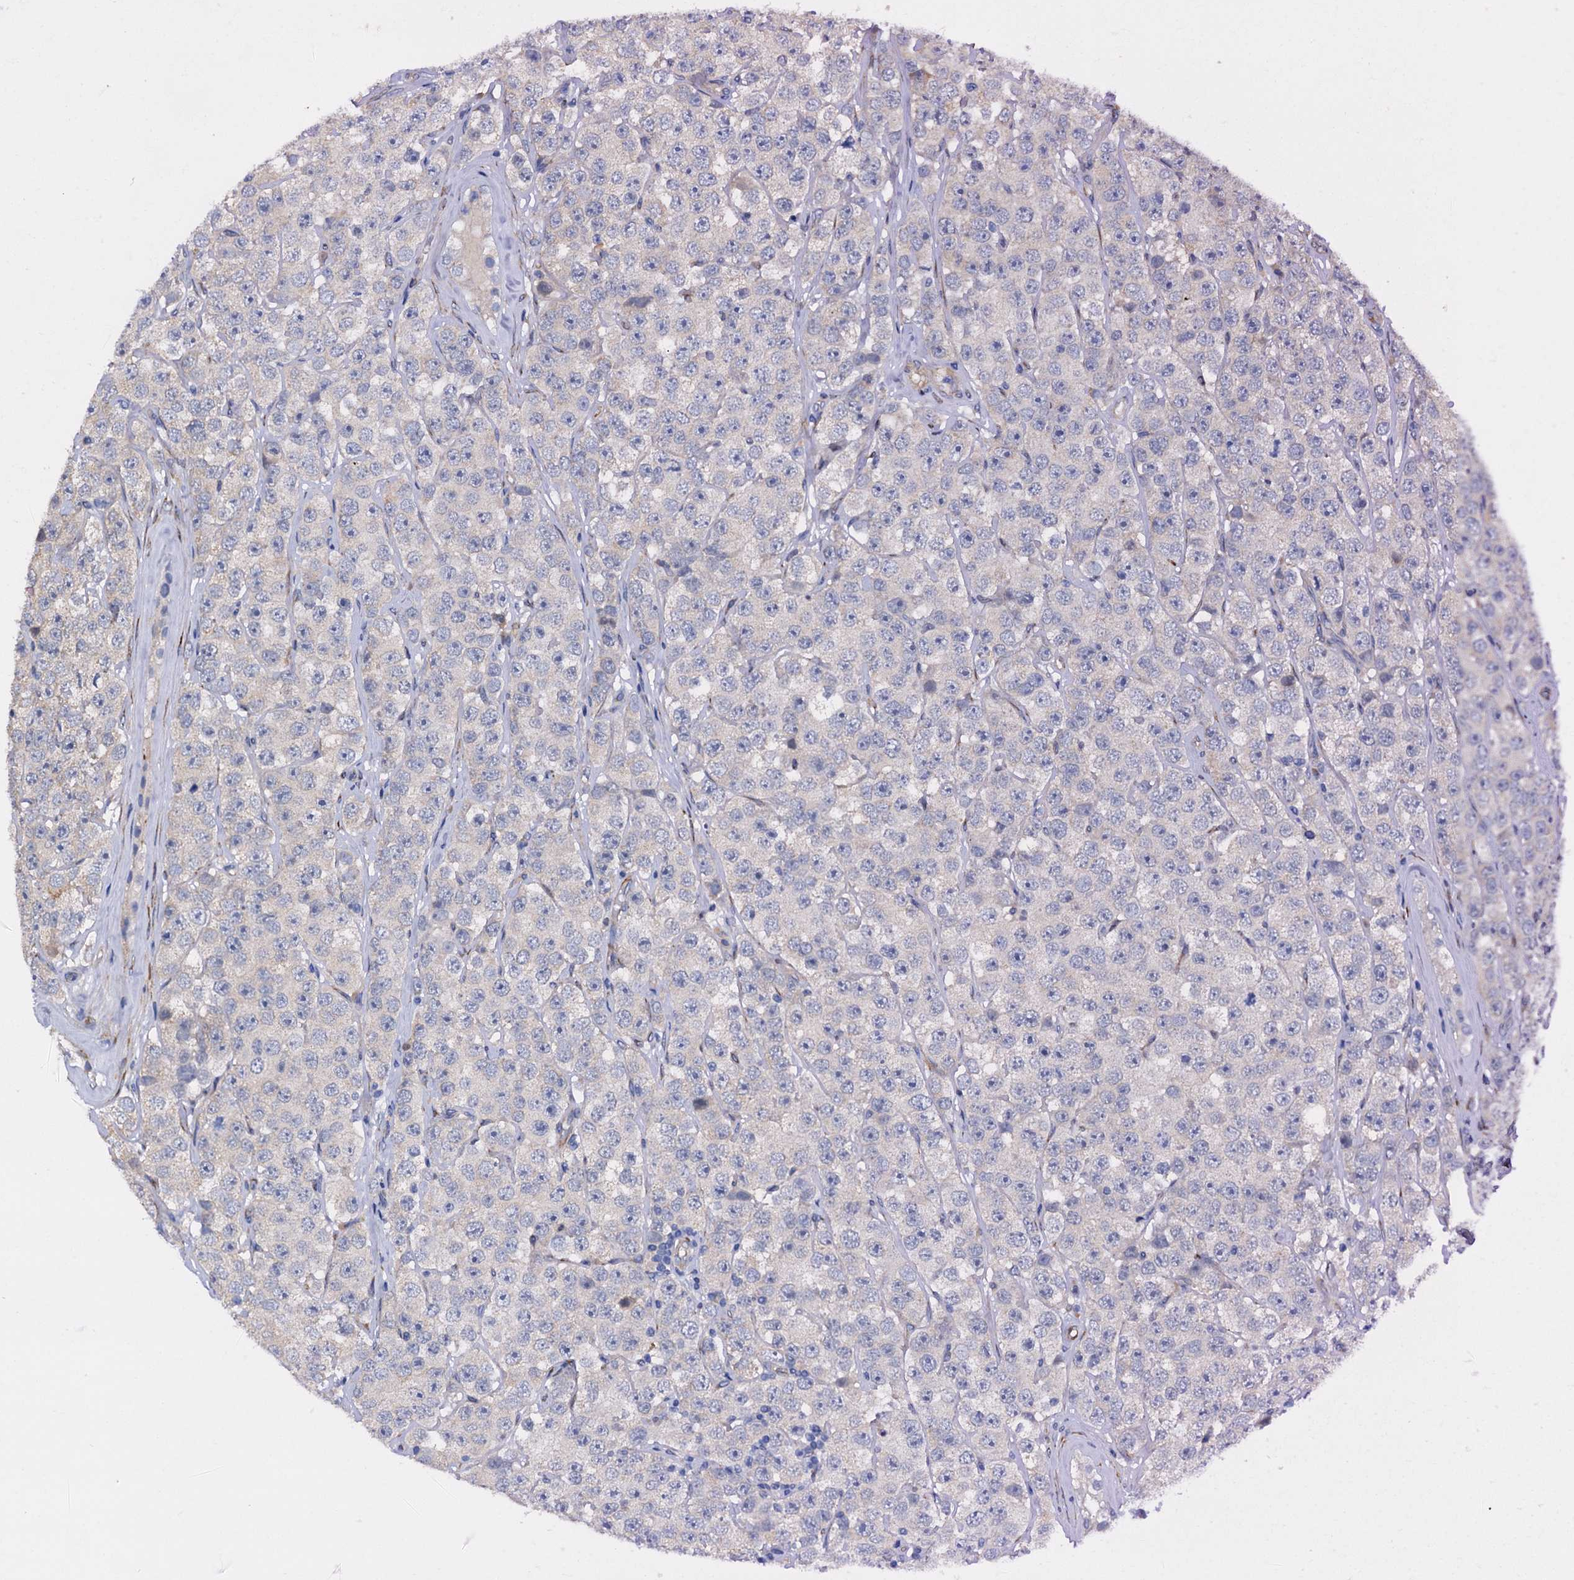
{"staining": {"intensity": "negative", "quantity": "none", "location": "none"}, "tissue": "testis cancer", "cell_type": "Tumor cells", "image_type": "cancer", "snomed": [{"axis": "morphology", "description": "Seminoma, NOS"}, {"axis": "topography", "description": "Testis"}], "caption": "Testis cancer (seminoma) stained for a protein using immunohistochemistry reveals no expression tumor cells.", "gene": "RASSF9", "patient": {"sex": "male", "age": 28}}